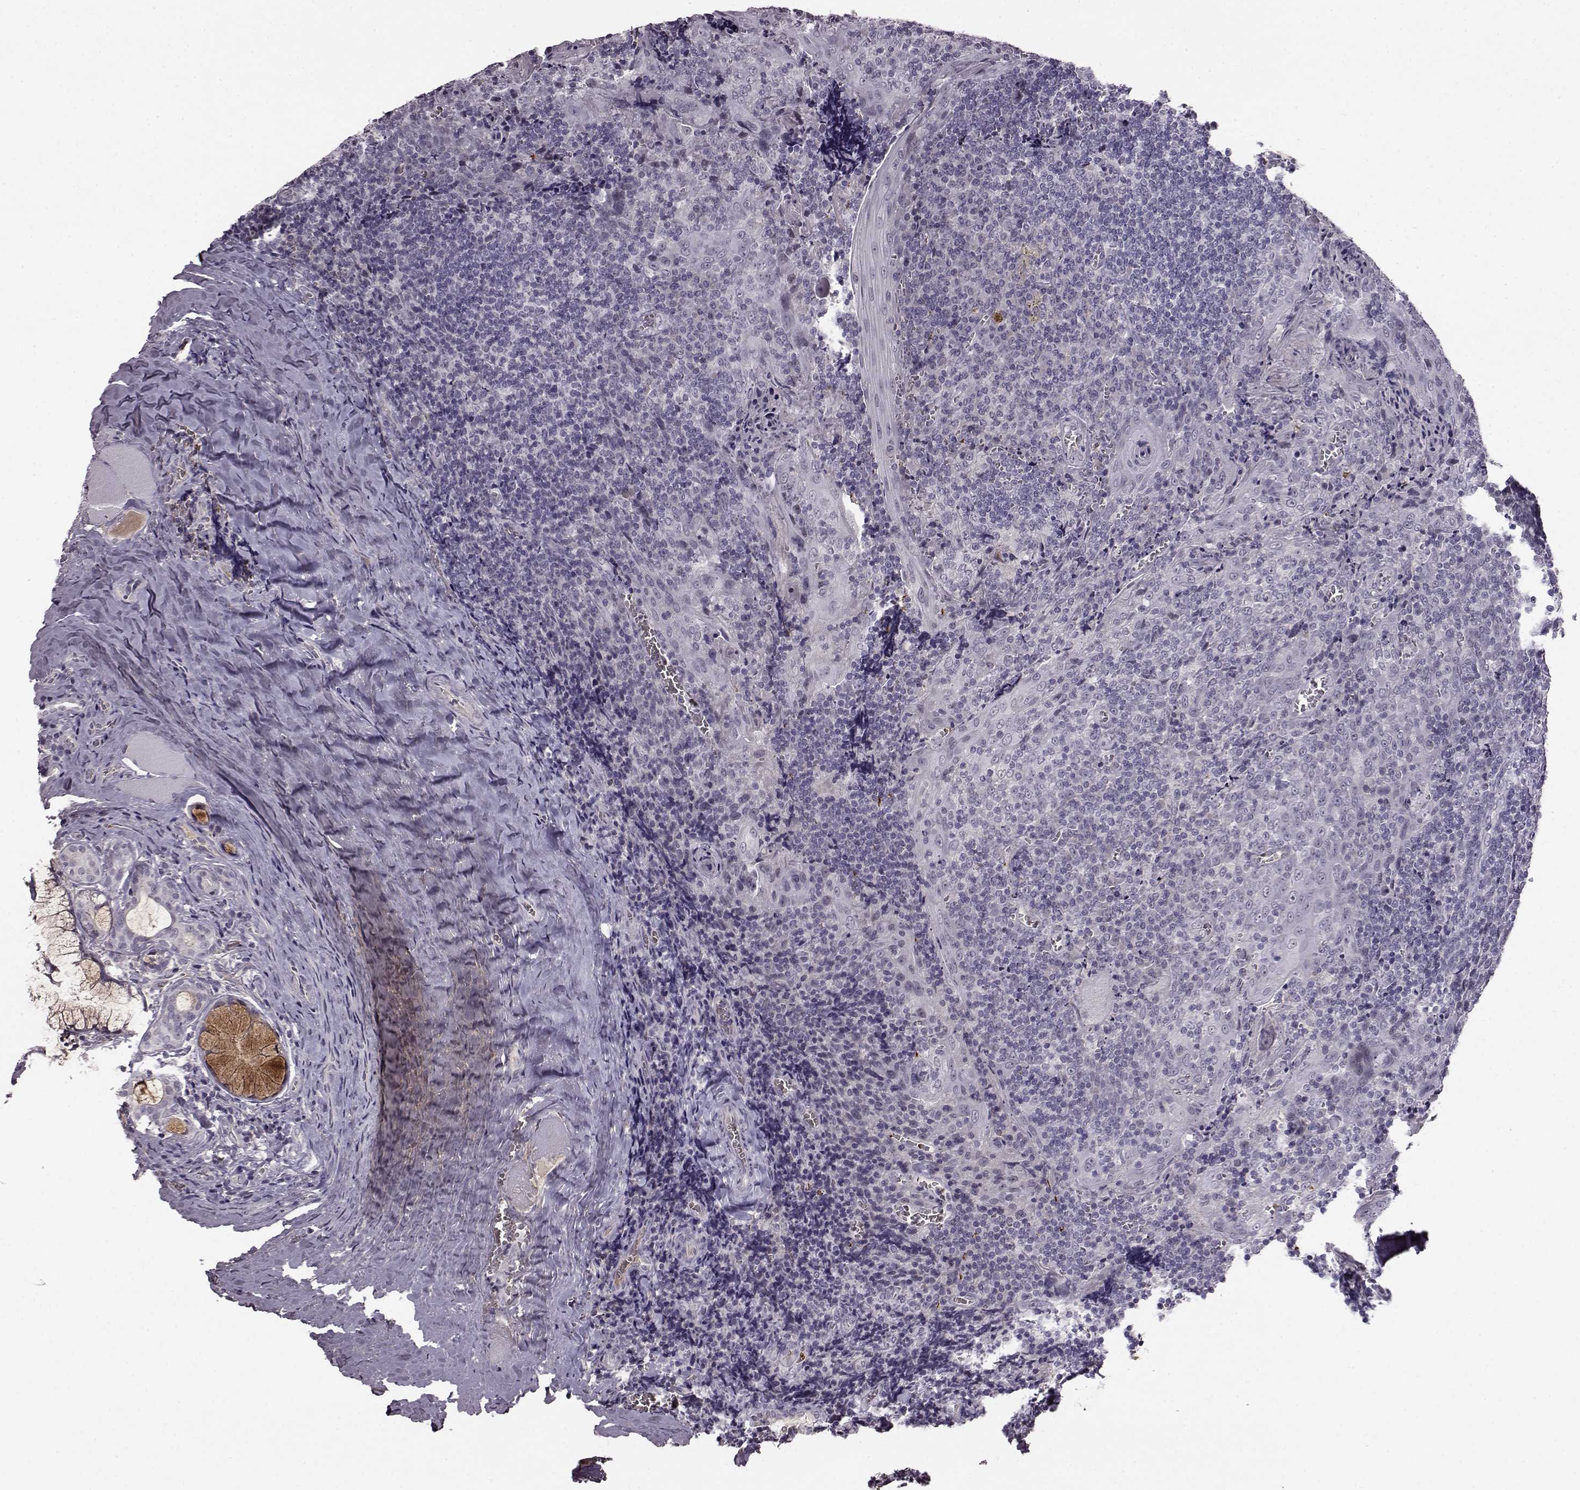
{"staining": {"intensity": "negative", "quantity": "none", "location": "none"}, "tissue": "tonsil", "cell_type": "Germinal center cells", "image_type": "normal", "snomed": [{"axis": "morphology", "description": "Normal tissue, NOS"}, {"axis": "morphology", "description": "Inflammation, NOS"}, {"axis": "topography", "description": "Tonsil"}], "caption": "An immunohistochemistry (IHC) photomicrograph of unremarkable tonsil is shown. There is no staining in germinal center cells of tonsil. Nuclei are stained in blue.", "gene": "PROP1", "patient": {"sex": "female", "age": 31}}